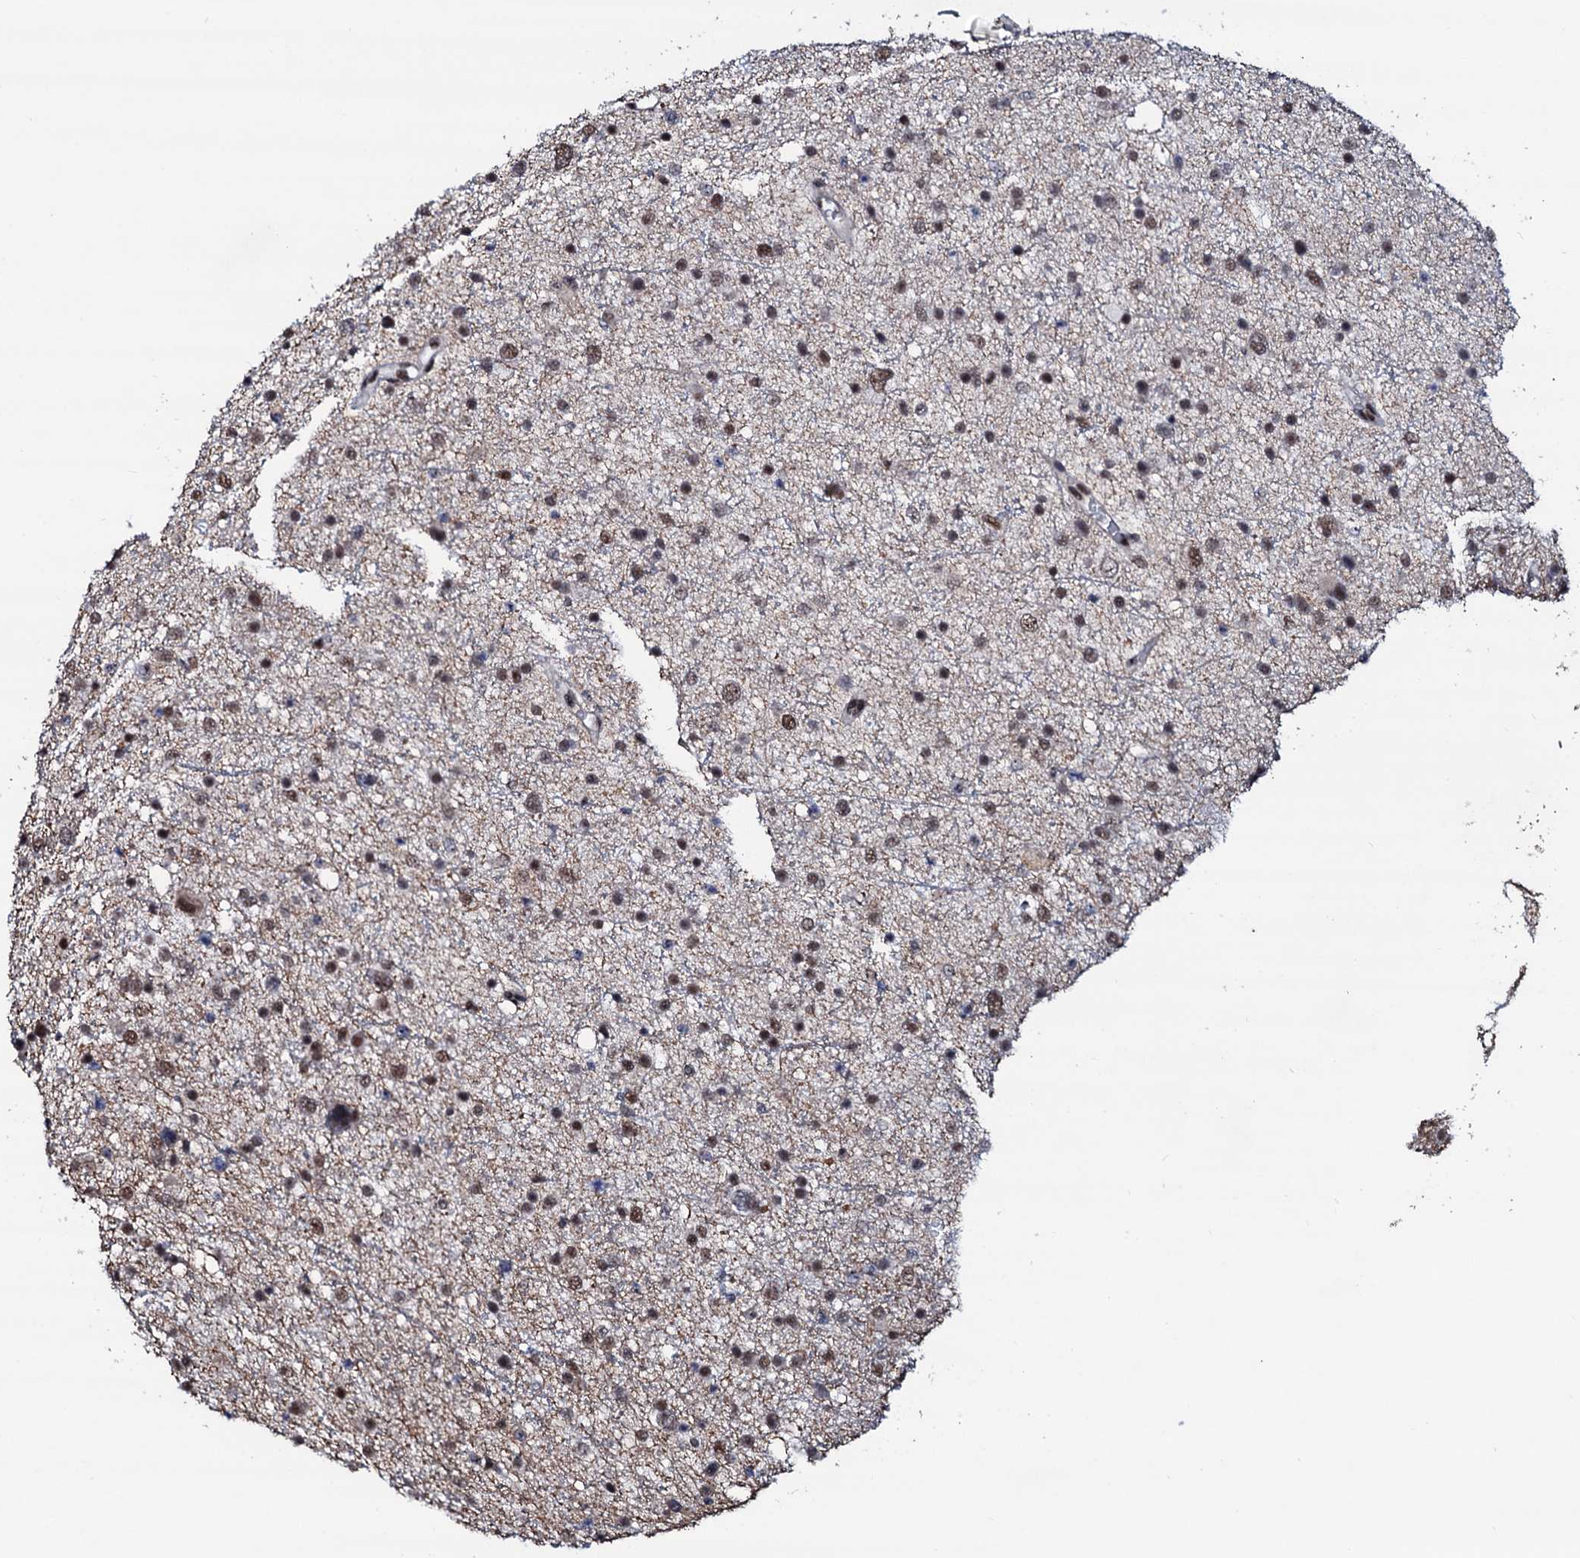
{"staining": {"intensity": "moderate", "quantity": "25%-75%", "location": "nuclear"}, "tissue": "glioma", "cell_type": "Tumor cells", "image_type": "cancer", "snomed": [{"axis": "morphology", "description": "Glioma, malignant, Low grade"}, {"axis": "topography", "description": "Brain"}], "caption": "The micrograph demonstrates immunohistochemical staining of malignant low-grade glioma. There is moderate nuclear expression is seen in about 25%-75% of tumor cells.", "gene": "PRPF18", "patient": {"sex": "female", "age": 37}}